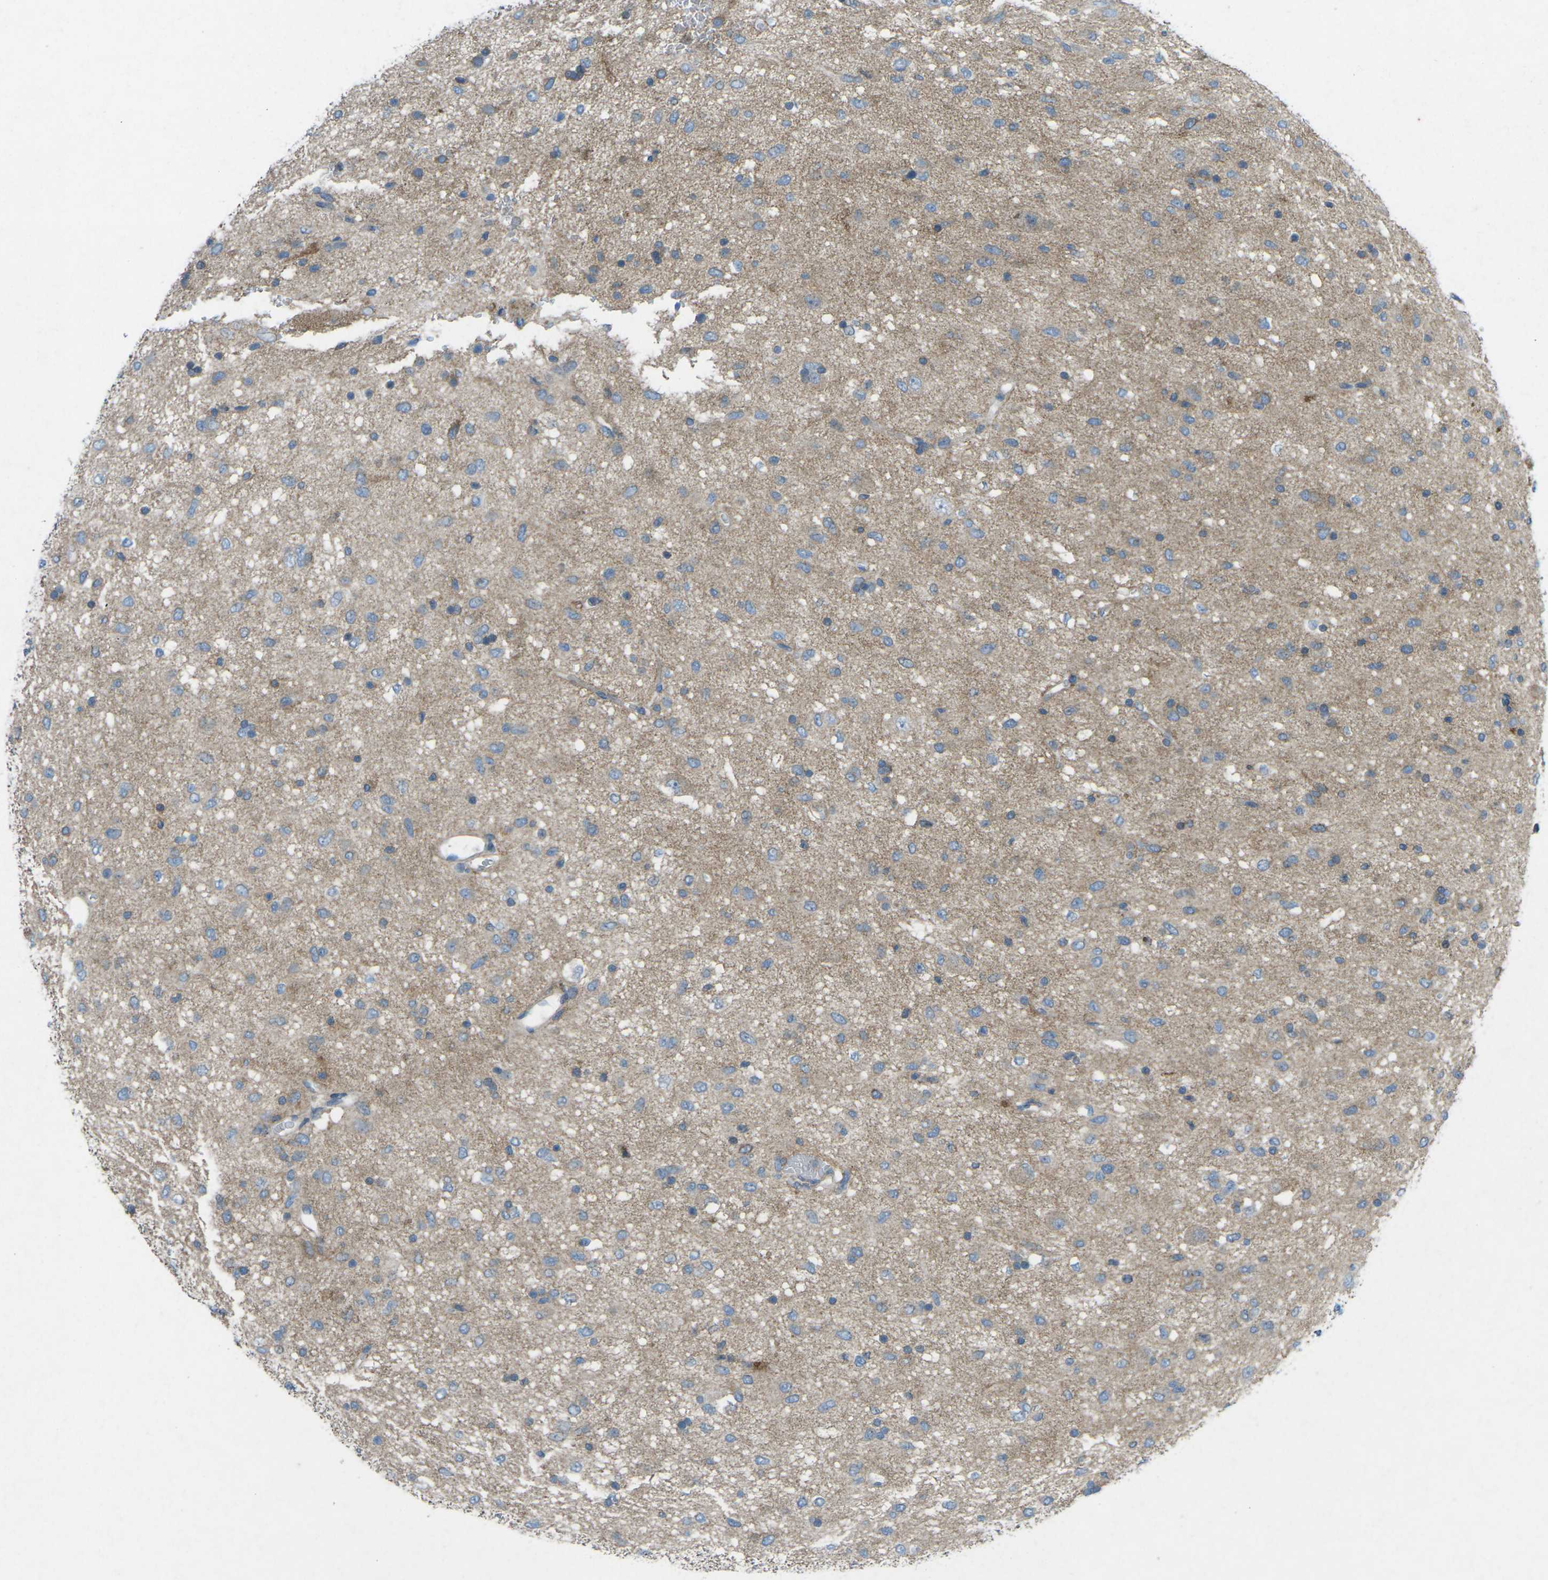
{"staining": {"intensity": "weak", "quantity": "25%-75%", "location": "cytoplasmic/membranous"}, "tissue": "glioma", "cell_type": "Tumor cells", "image_type": "cancer", "snomed": [{"axis": "morphology", "description": "Glioma, malignant, Low grade"}, {"axis": "topography", "description": "Brain"}], "caption": "About 25%-75% of tumor cells in malignant low-grade glioma reveal weak cytoplasmic/membranous protein positivity as visualized by brown immunohistochemical staining.", "gene": "STK11", "patient": {"sex": "male", "age": 77}}